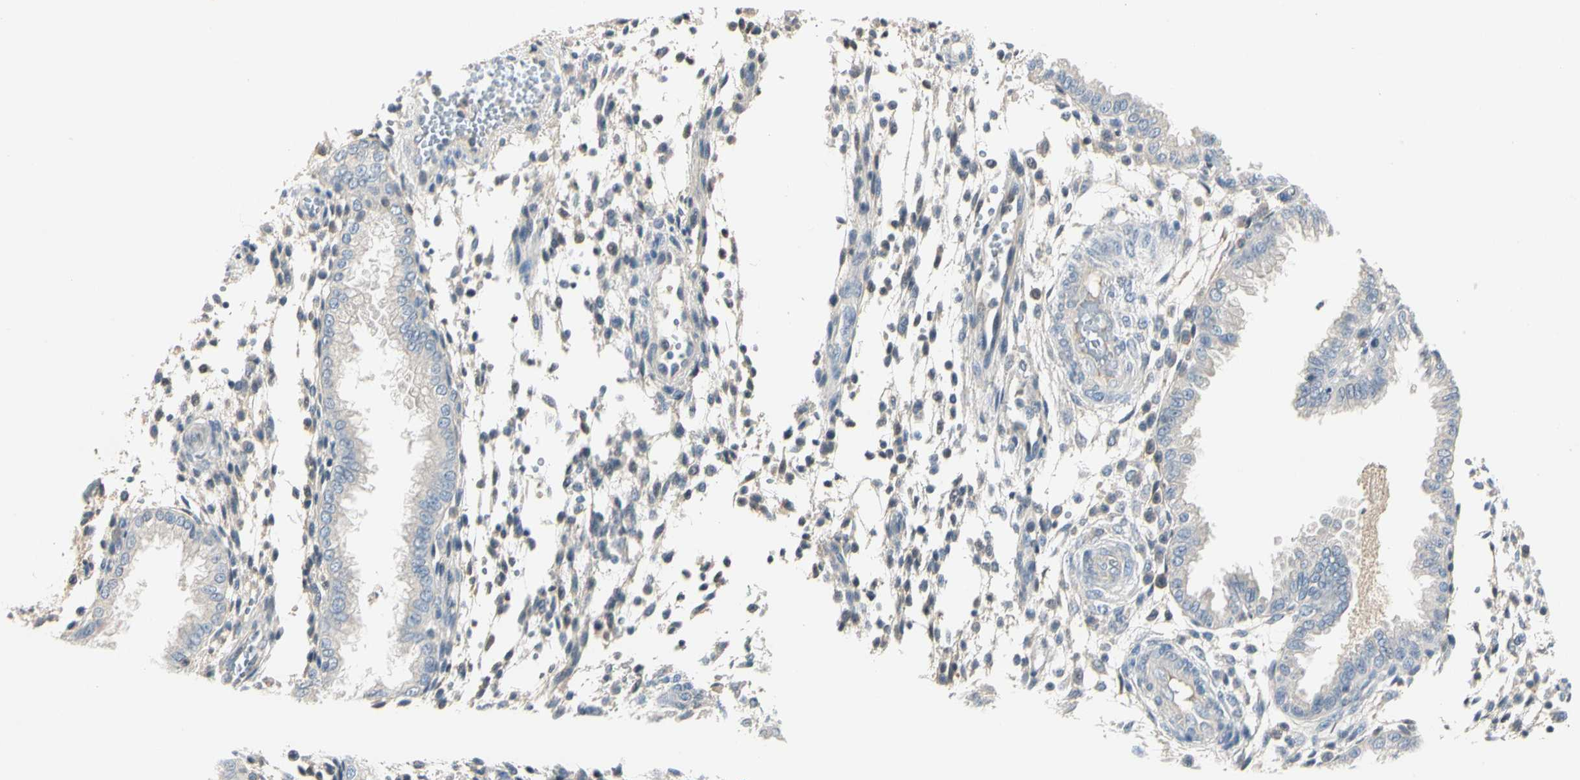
{"staining": {"intensity": "negative", "quantity": "none", "location": "none"}, "tissue": "endometrium", "cell_type": "Cells in endometrial stroma", "image_type": "normal", "snomed": [{"axis": "morphology", "description": "Normal tissue, NOS"}, {"axis": "topography", "description": "Endometrium"}], "caption": "An immunohistochemistry (IHC) image of unremarkable endometrium is shown. There is no staining in cells in endometrial stroma of endometrium.", "gene": "PRSS21", "patient": {"sex": "female", "age": 33}}